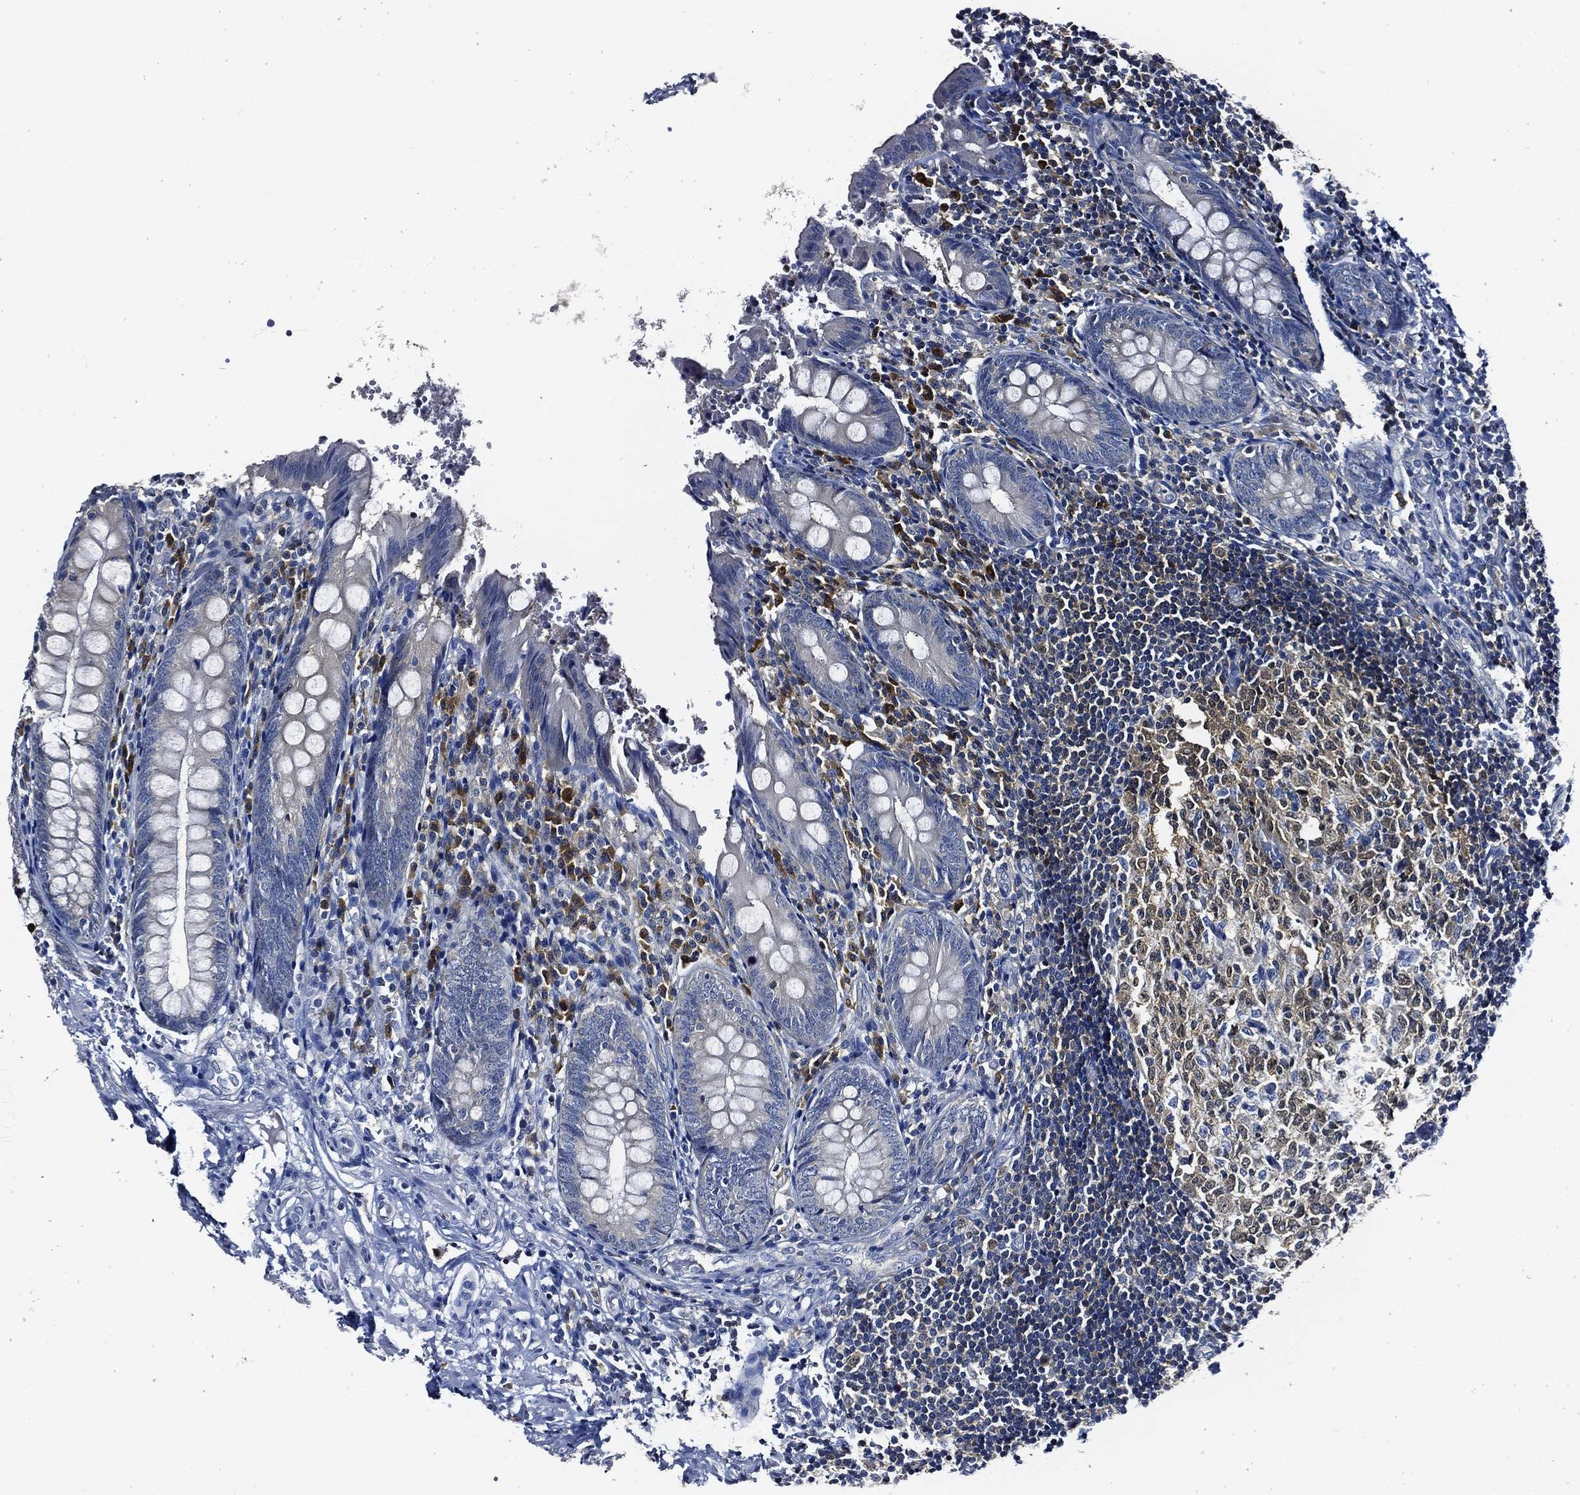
{"staining": {"intensity": "negative", "quantity": "none", "location": "none"}, "tissue": "appendix", "cell_type": "Glandular cells", "image_type": "normal", "snomed": [{"axis": "morphology", "description": "Normal tissue, NOS"}, {"axis": "topography", "description": "Appendix"}], "caption": "Immunohistochemical staining of normal human appendix exhibits no significant positivity in glandular cells.", "gene": "POU2F2", "patient": {"sex": "female", "age": 23}}